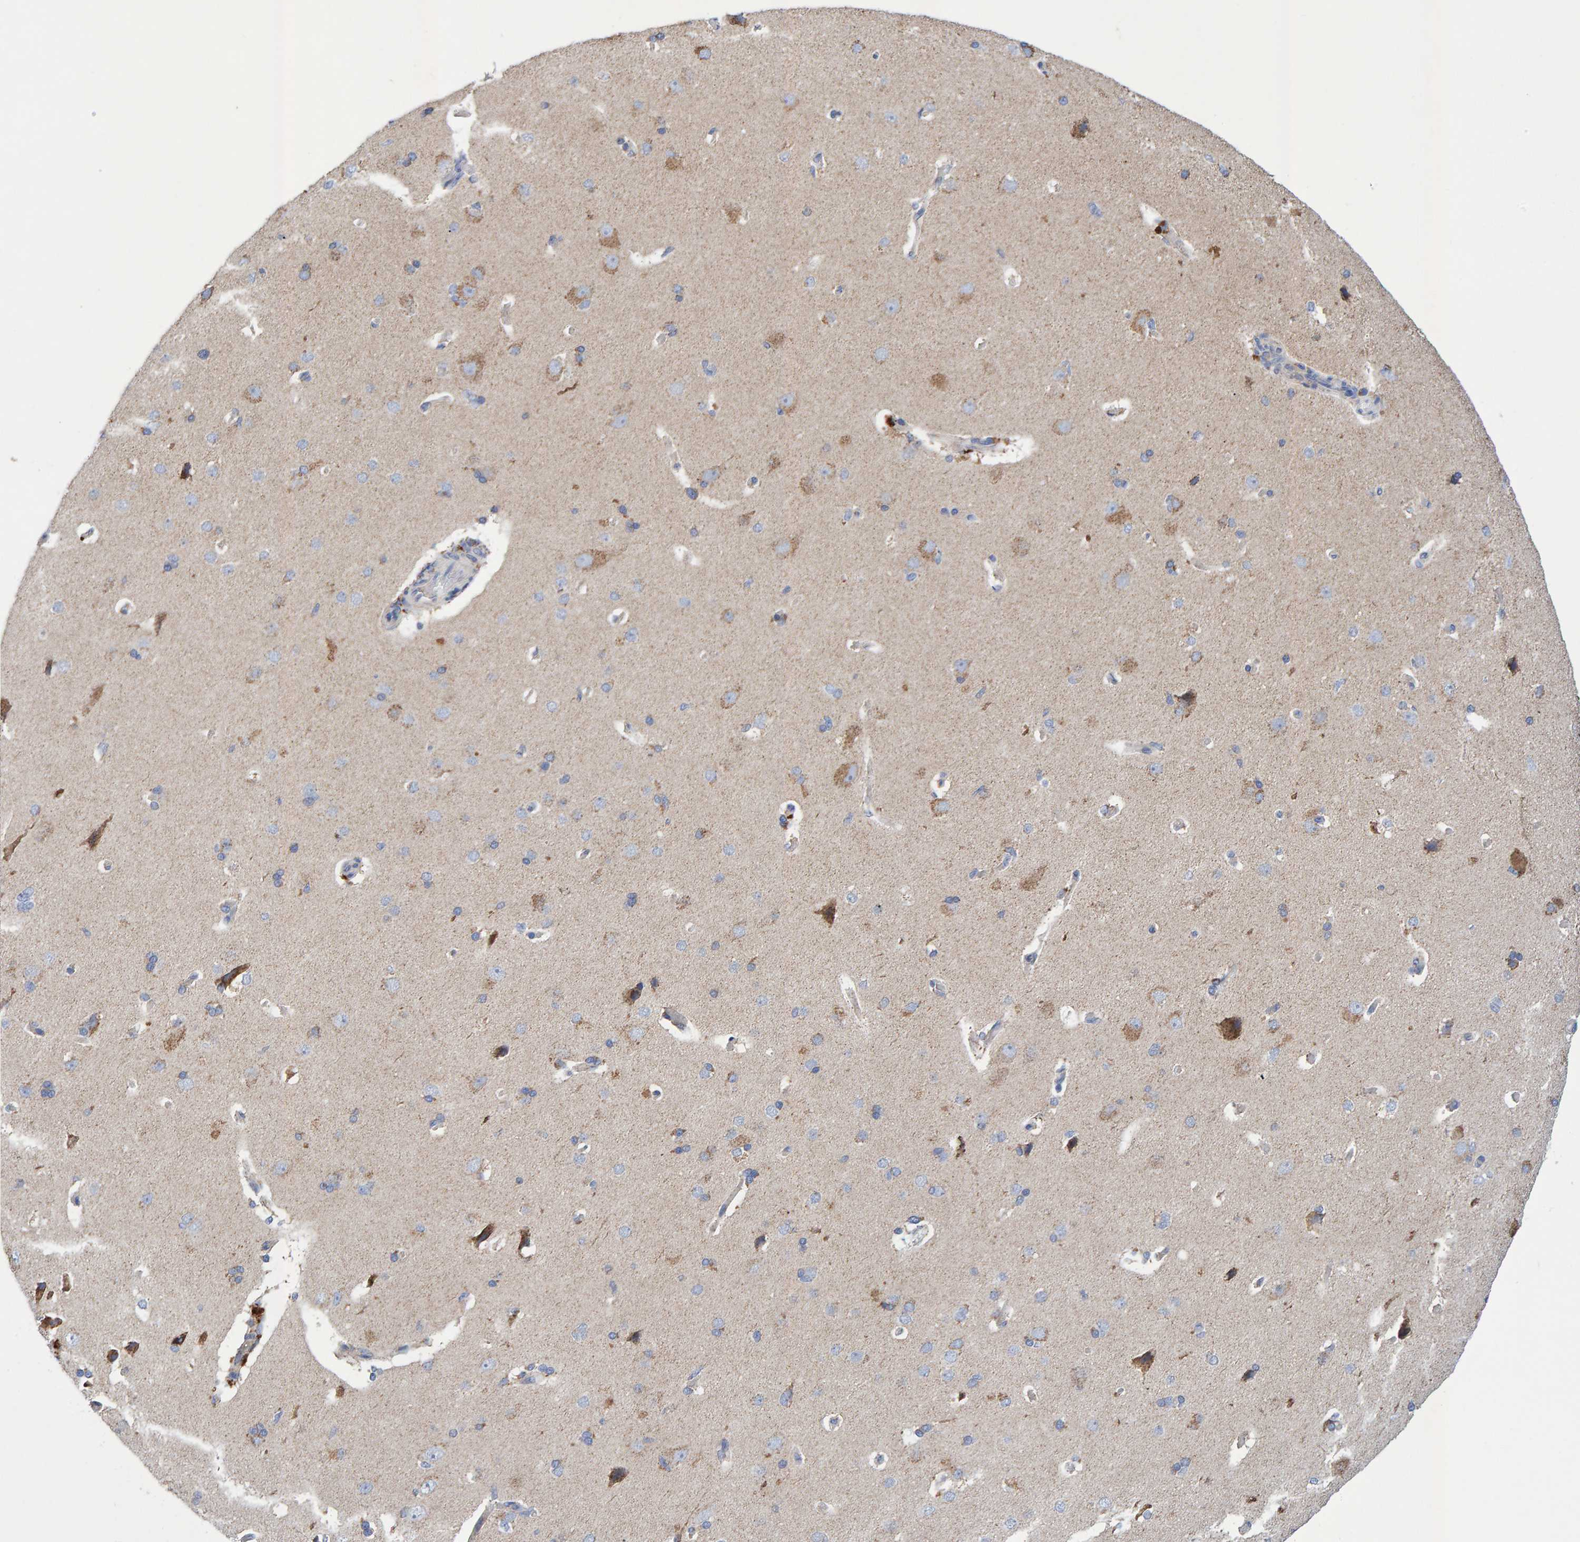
{"staining": {"intensity": "negative", "quantity": "none", "location": "none"}, "tissue": "cerebral cortex", "cell_type": "Endothelial cells", "image_type": "normal", "snomed": [{"axis": "morphology", "description": "Normal tissue, NOS"}, {"axis": "topography", "description": "Cerebral cortex"}], "caption": "Immunohistochemistry (IHC) histopathology image of unremarkable cerebral cortex: cerebral cortex stained with DAB (3,3'-diaminobenzidine) demonstrates no significant protein positivity in endothelial cells.", "gene": "EFR3A", "patient": {"sex": "male", "age": 62}}